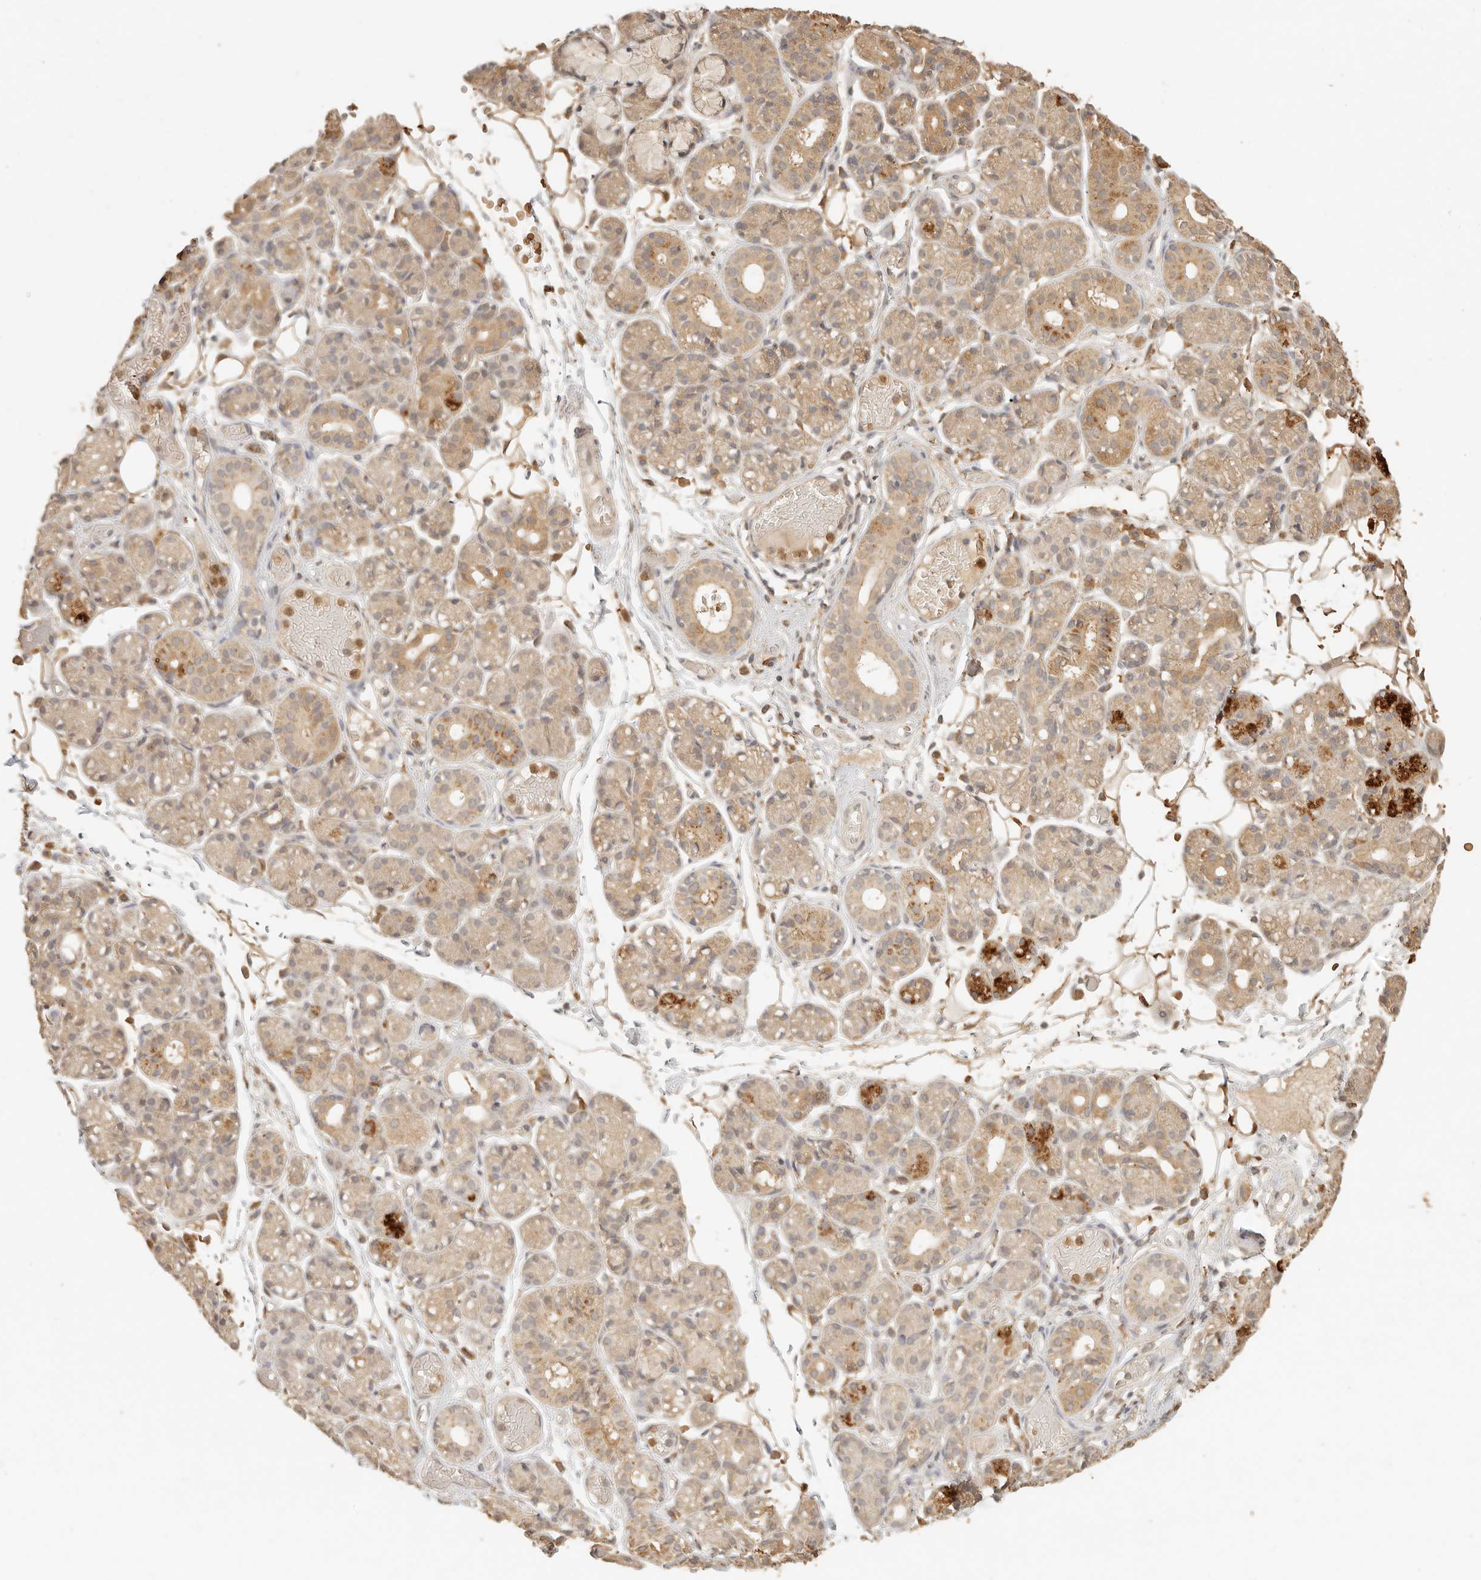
{"staining": {"intensity": "moderate", "quantity": "<25%", "location": "cytoplasmic/membranous"}, "tissue": "salivary gland", "cell_type": "Glandular cells", "image_type": "normal", "snomed": [{"axis": "morphology", "description": "Normal tissue, NOS"}, {"axis": "topography", "description": "Salivary gland"}], "caption": "A brown stain shows moderate cytoplasmic/membranous positivity of a protein in glandular cells of normal salivary gland. (Brightfield microscopy of DAB IHC at high magnification).", "gene": "INTS11", "patient": {"sex": "male", "age": 63}}